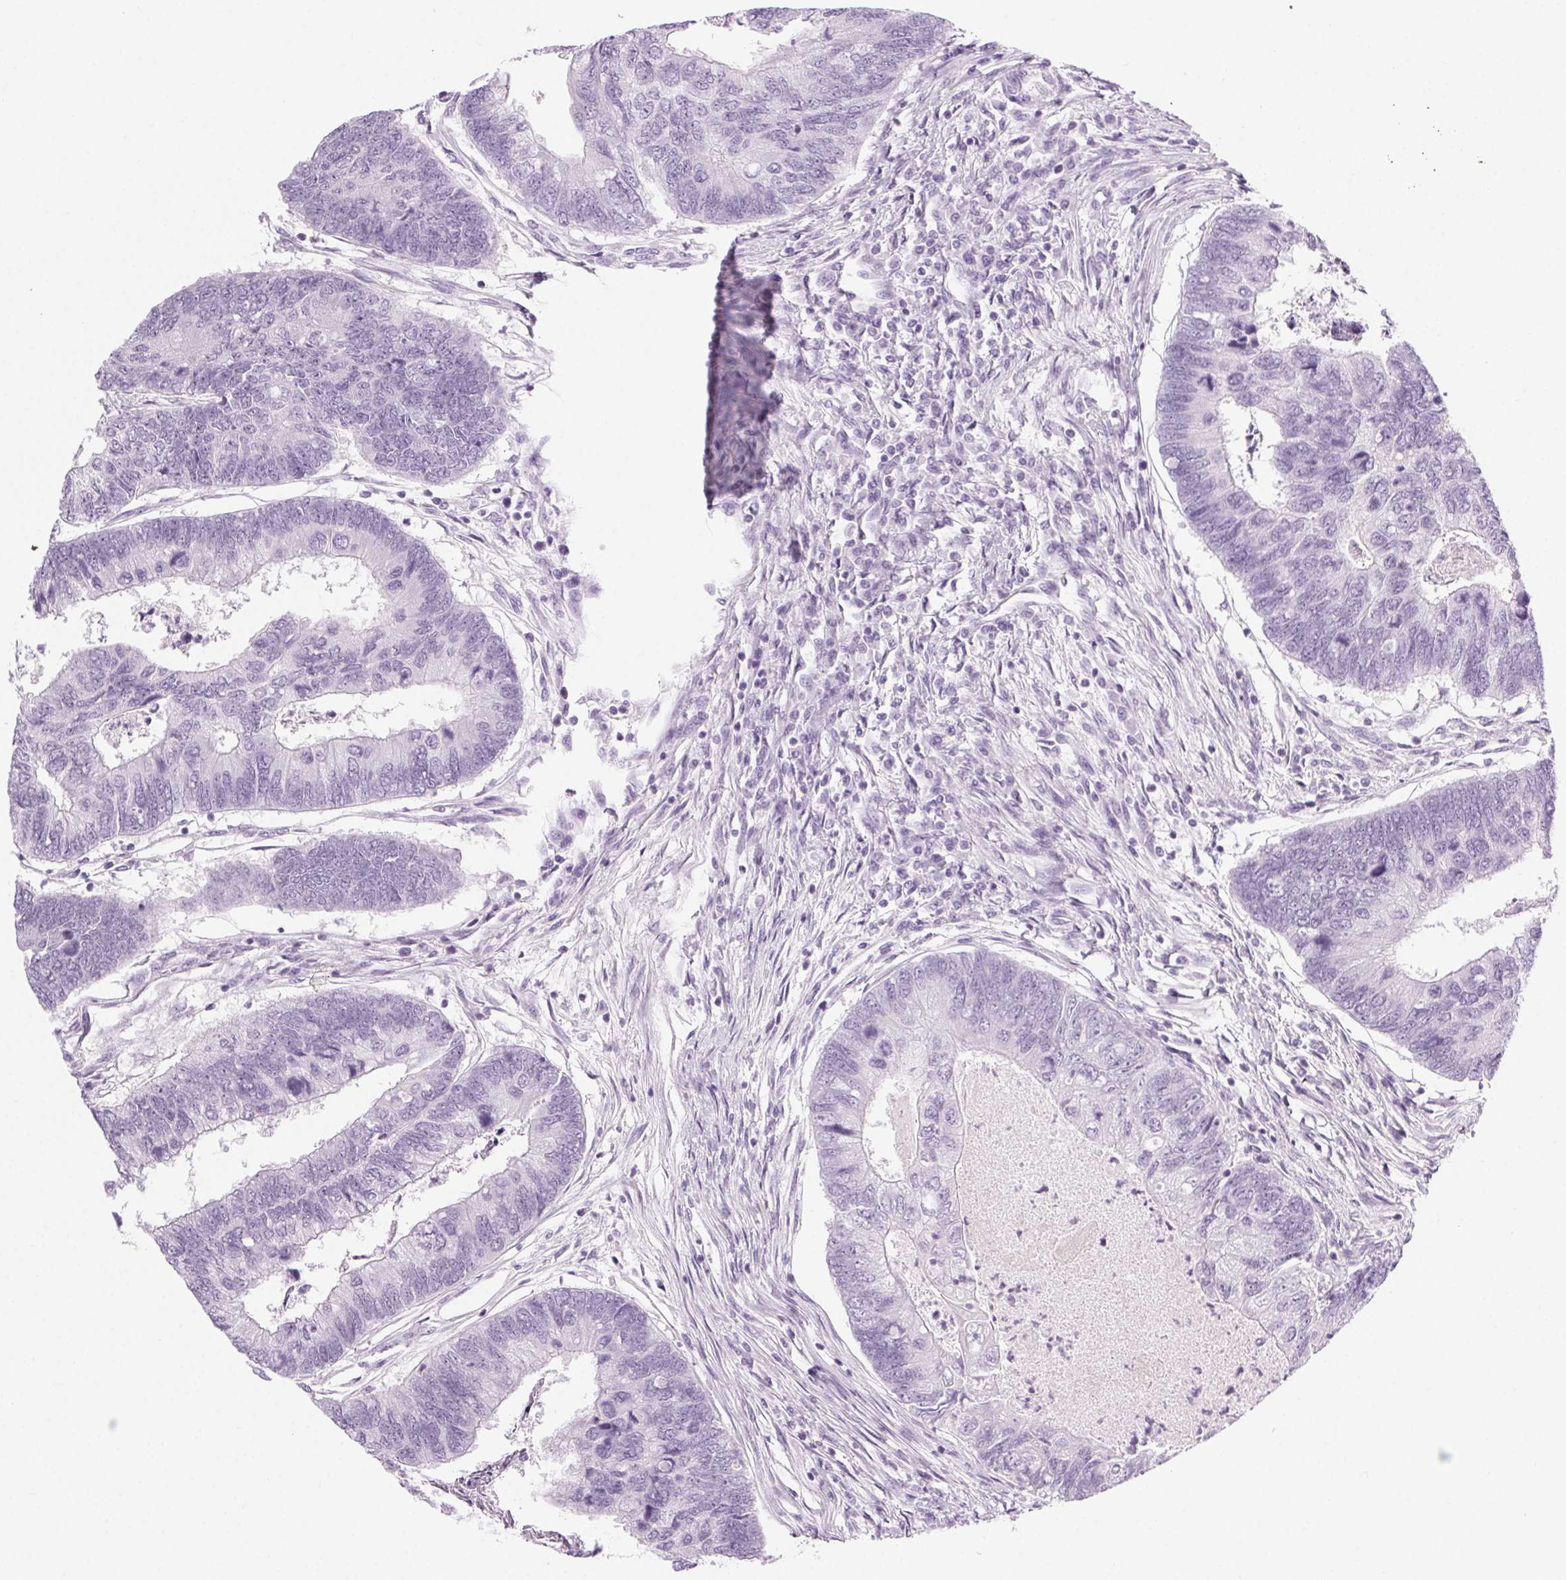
{"staining": {"intensity": "negative", "quantity": "none", "location": "none"}, "tissue": "colorectal cancer", "cell_type": "Tumor cells", "image_type": "cancer", "snomed": [{"axis": "morphology", "description": "Adenocarcinoma, NOS"}, {"axis": "topography", "description": "Colon"}], "caption": "Immunohistochemistry of human adenocarcinoma (colorectal) shows no expression in tumor cells. The staining is performed using DAB brown chromogen with nuclei counter-stained in using hematoxylin.", "gene": "LRP2", "patient": {"sex": "female", "age": 67}}